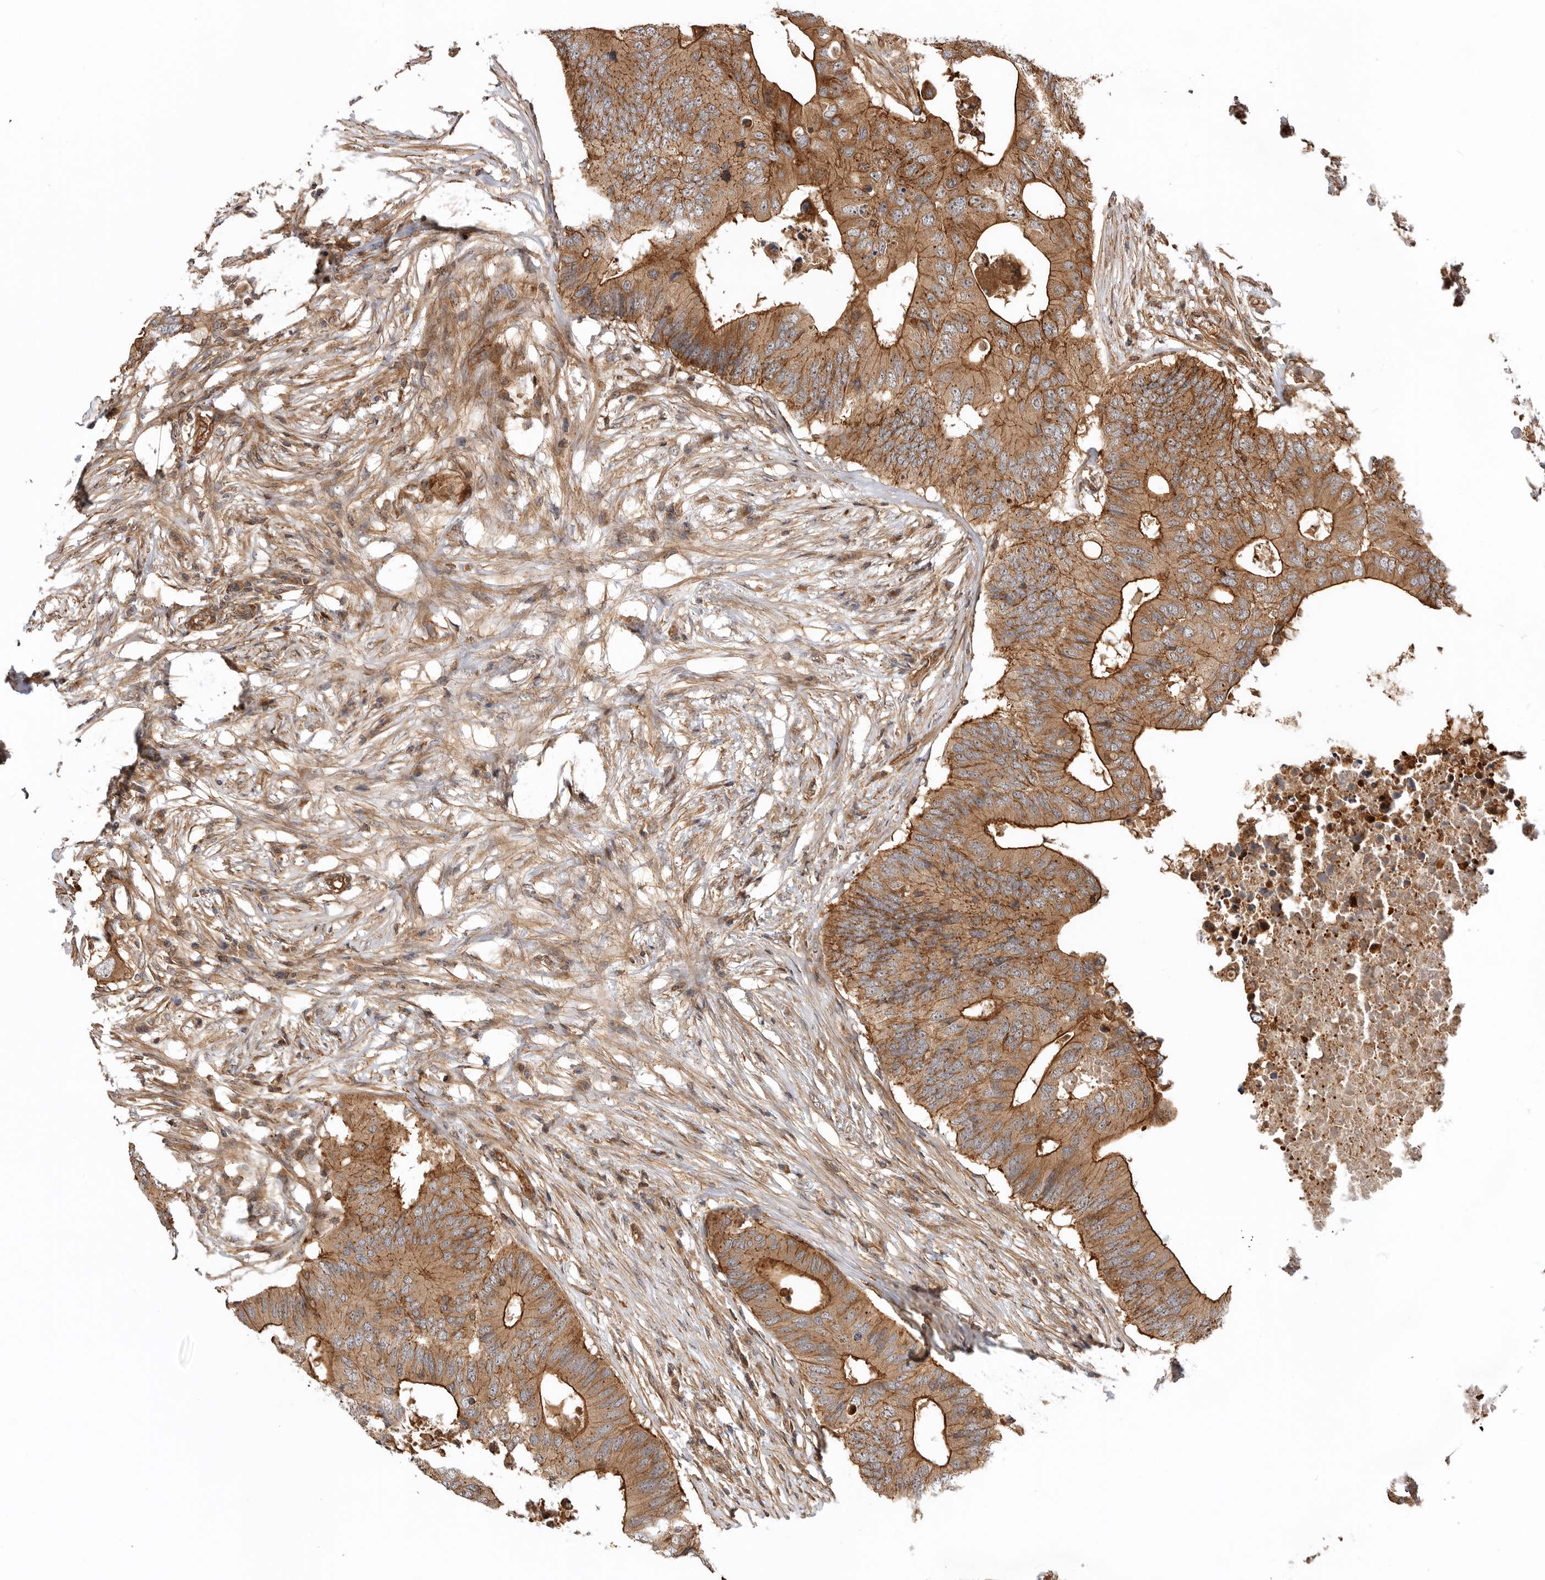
{"staining": {"intensity": "strong", "quantity": ">75%", "location": "cytoplasmic/membranous"}, "tissue": "colorectal cancer", "cell_type": "Tumor cells", "image_type": "cancer", "snomed": [{"axis": "morphology", "description": "Adenocarcinoma, NOS"}, {"axis": "topography", "description": "Colon"}], "caption": "Colorectal cancer (adenocarcinoma) stained with a brown dye reveals strong cytoplasmic/membranous positive expression in about >75% of tumor cells.", "gene": "GPATCH2", "patient": {"sex": "male", "age": 71}}